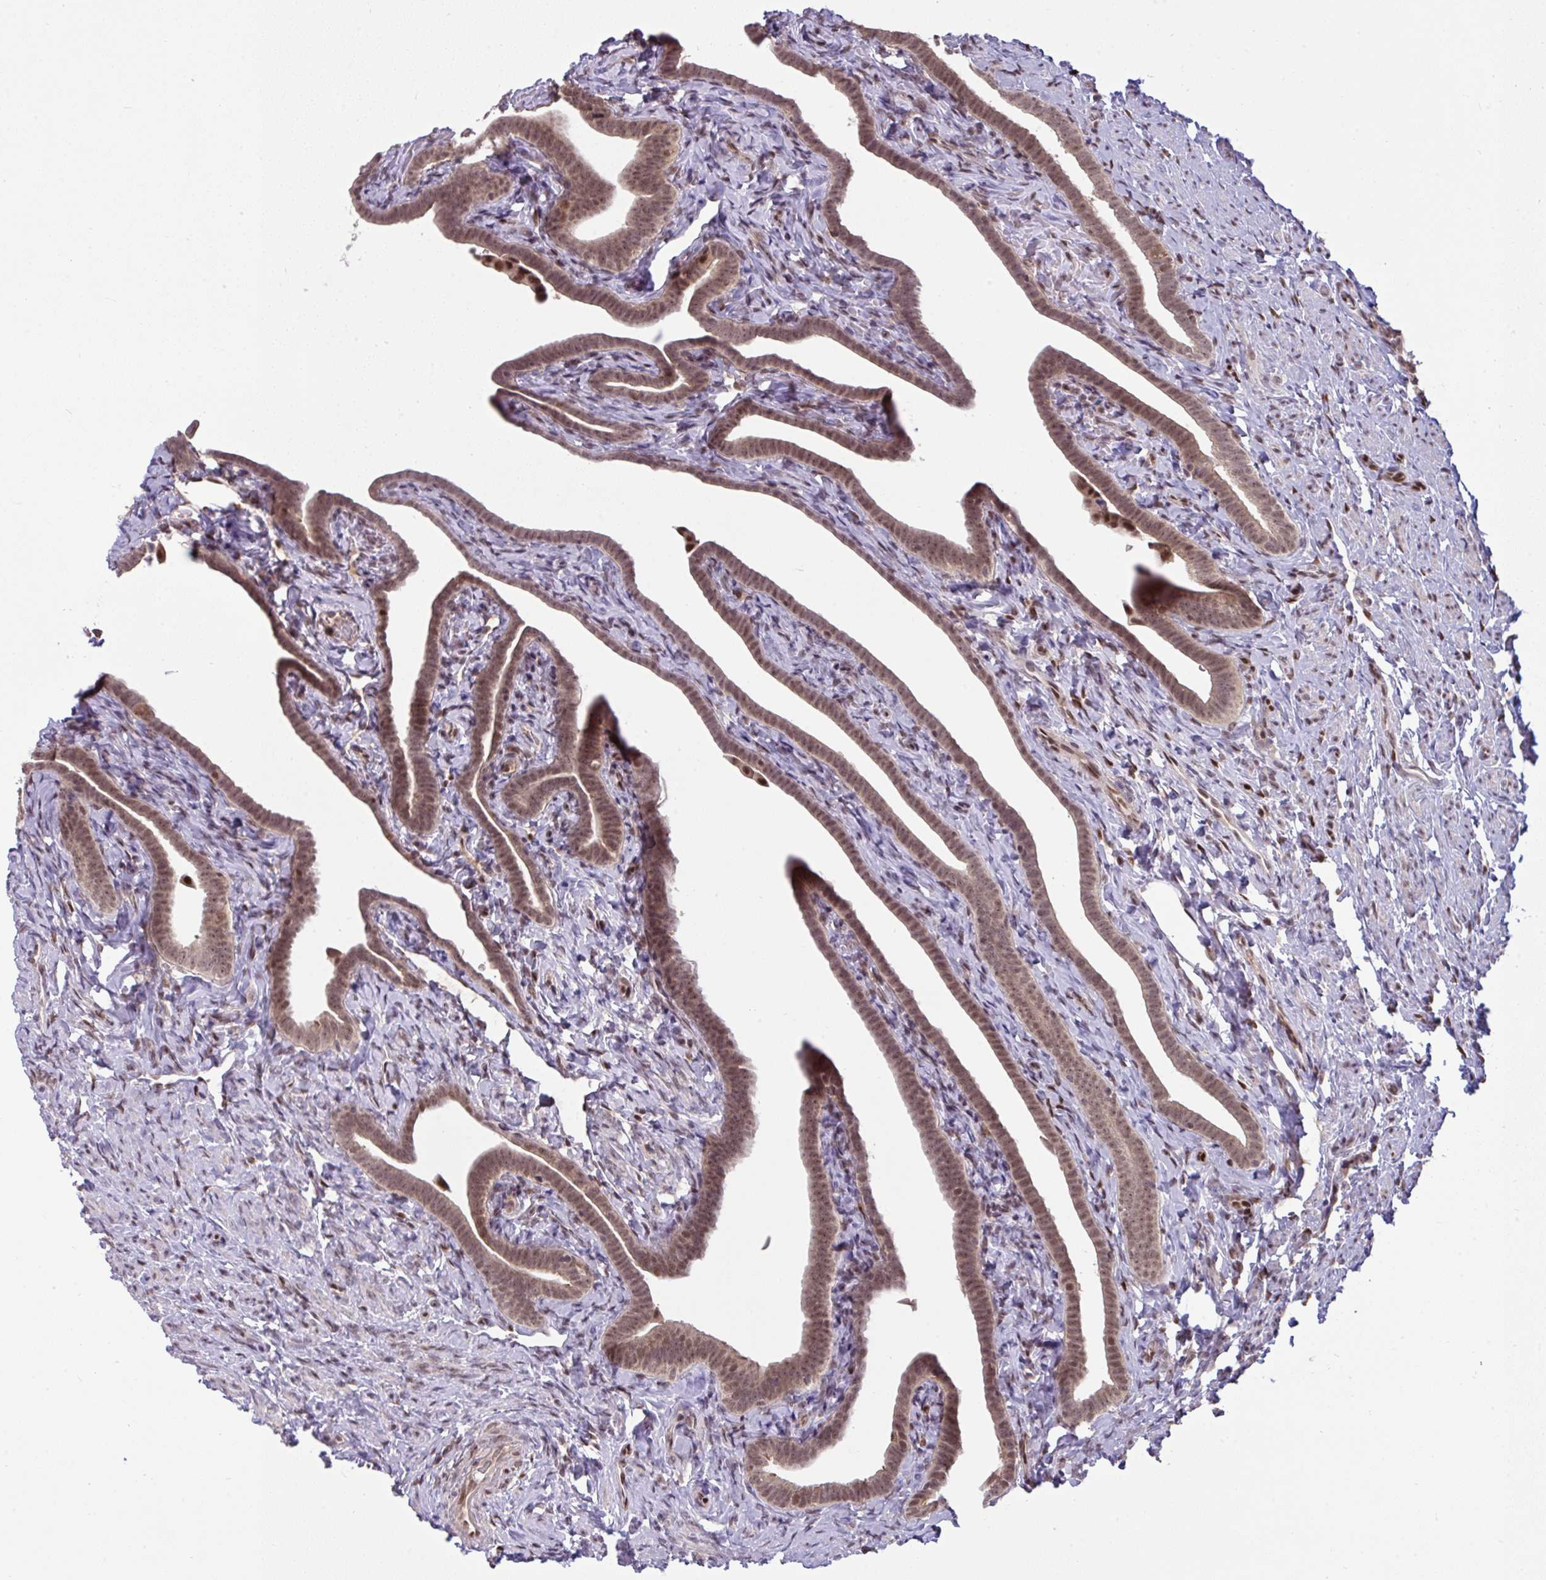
{"staining": {"intensity": "moderate", "quantity": ">75%", "location": "cytoplasmic/membranous,nuclear"}, "tissue": "fallopian tube", "cell_type": "Glandular cells", "image_type": "normal", "snomed": [{"axis": "morphology", "description": "Normal tissue, NOS"}, {"axis": "topography", "description": "Fallopian tube"}], "caption": "Immunohistochemistry (IHC) micrograph of benign fallopian tube stained for a protein (brown), which shows medium levels of moderate cytoplasmic/membranous,nuclear expression in about >75% of glandular cells.", "gene": "KLF2", "patient": {"sex": "female", "age": 69}}